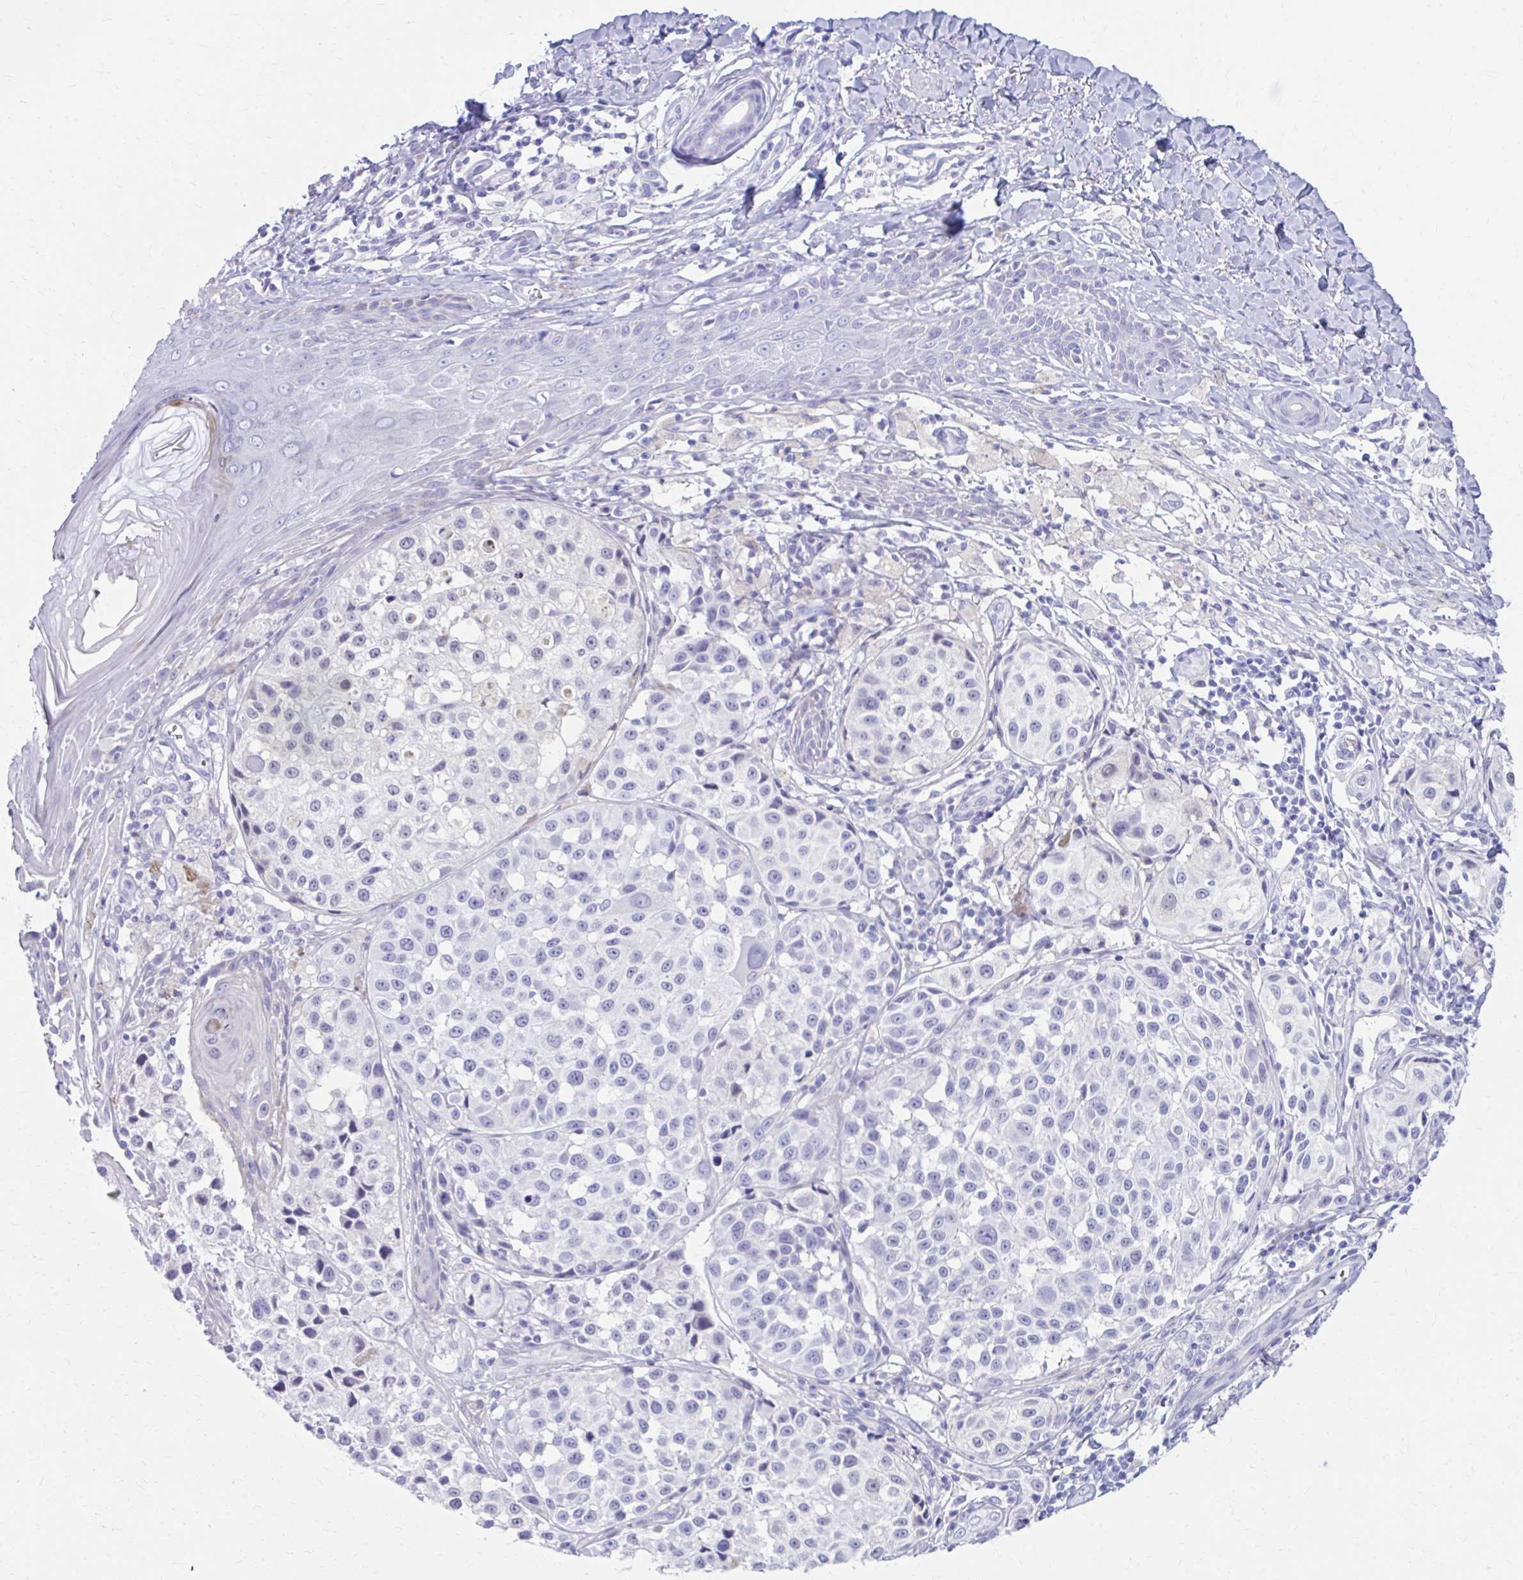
{"staining": {"intensity": "negative", "quantity": "none", "location": "none"}, "tissue": "melanoma", "cell_type": "Tumor cells", "image_type": "cancer", "snomed": [{"axis": "morphology", "description": "Malignant melanoma, NOS"}, {"axis": "topography", "description": "Skin"}], "caption": "High magnification brightfield microscopy of melanoma stained with DAB (3,3'-diaminobenzidine) (brown) and counterstained with hematoxylin (blue): tumor cells show no significant expression.", "gene": "NSG2", "patient": {"sex": "male", "age": 39}}